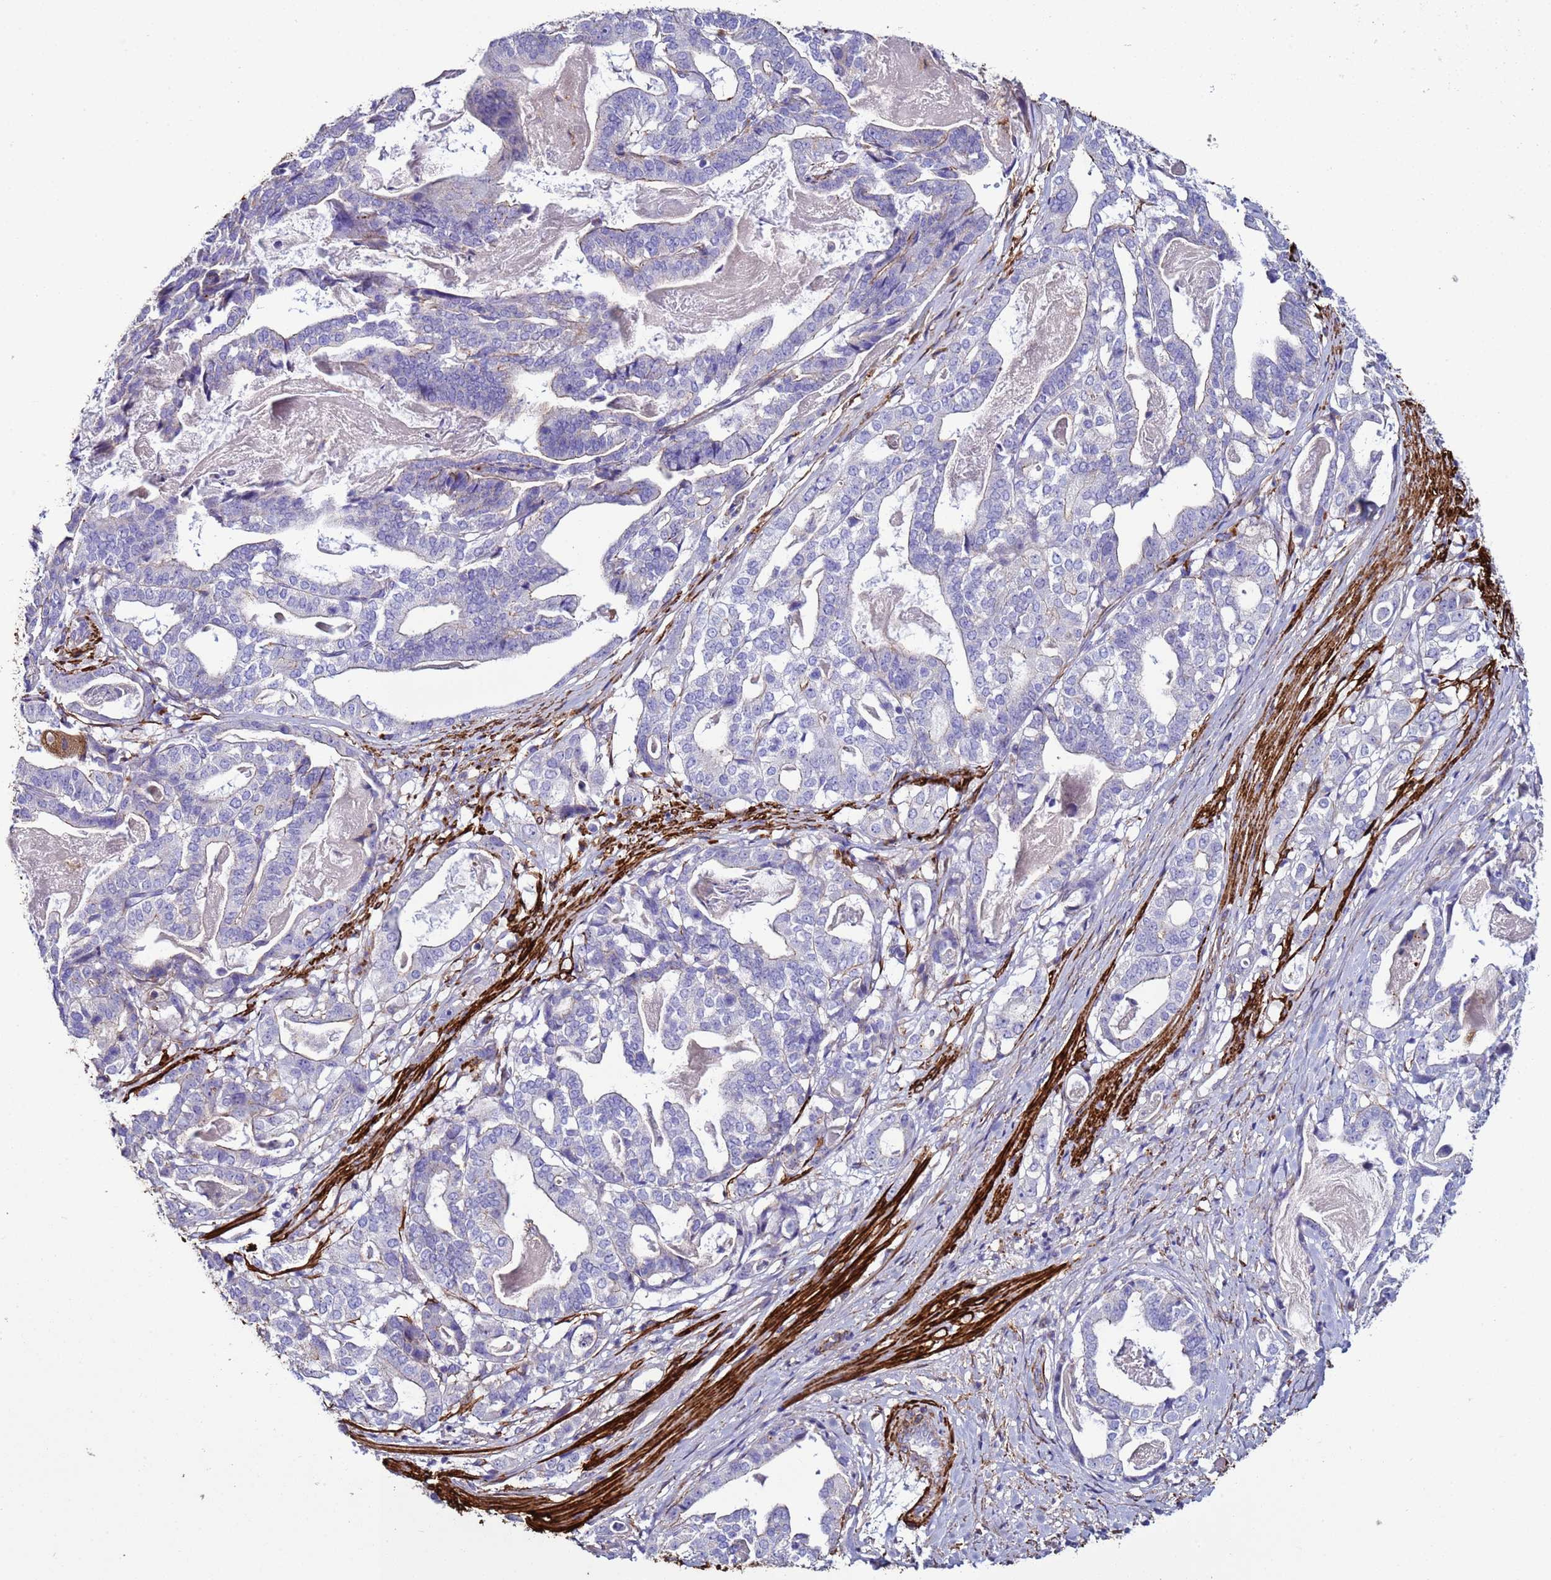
{"staining": {"intensity": "negative", "quantity": "none", "location": "none"}, "tissue": "stomach cancer", "cell_type": "Tumor cells", "image_type": "cancer", "snomed": [{"axis": "morphology", "description": "Adenocarcinoma, NOS"}, {"axis": "topography", "description": "Stomach"}], "caption": "Tumor cells show no significant protein positivity in stomach cancer. (Immunohistochemistry (ihc), brightfield microscopy, high magnification).", "gene": "RABL2B", "patient": {"sex": "male", "age": 48}}